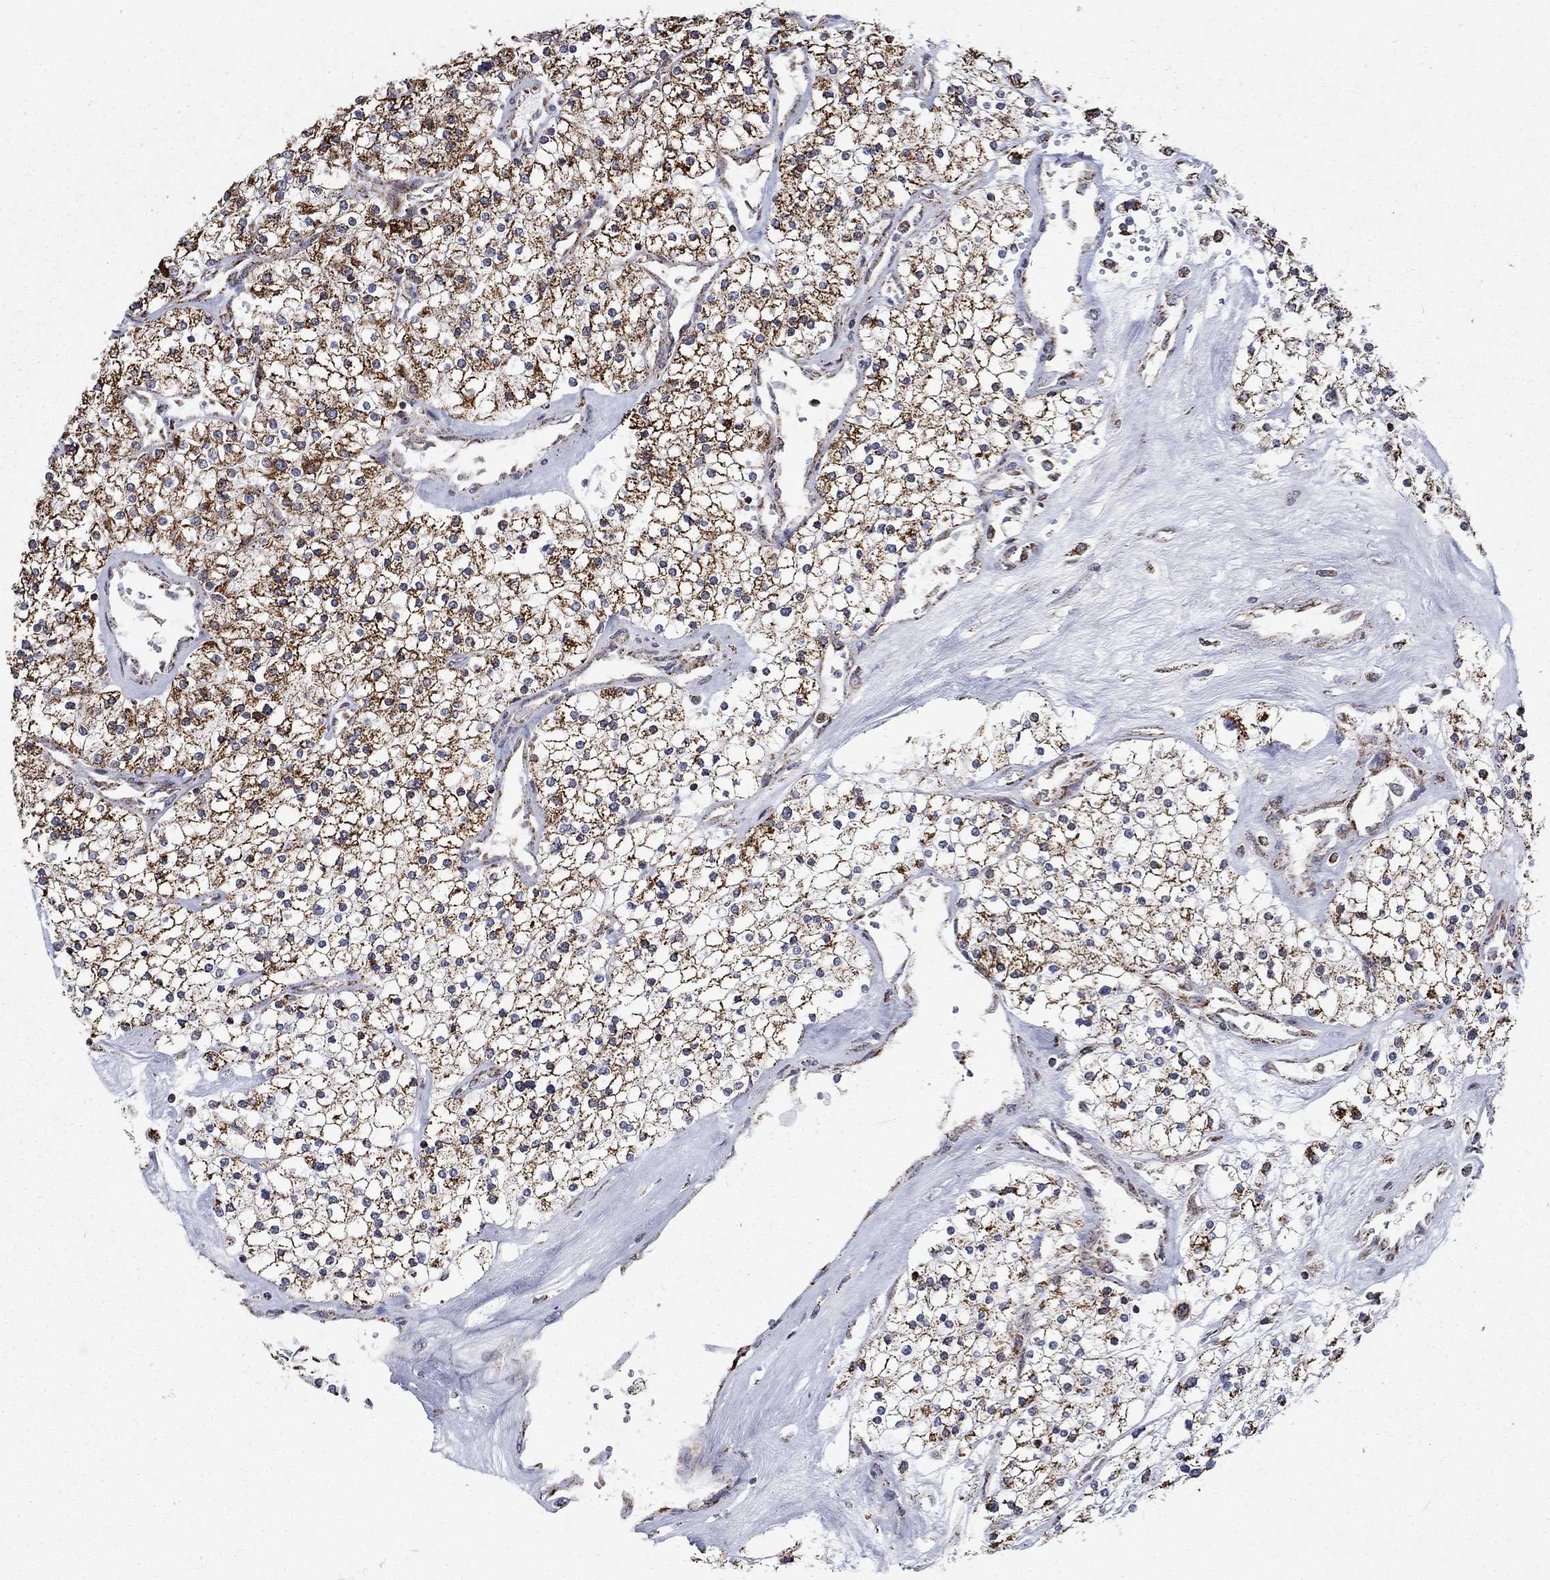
{"staining": {"intensity": "strong", "quantity": ">75%", "location": "cytoplasmic/membranous"}, "tissue": "renal cancer", "cell_type": "Tumor cells", "image_type": "cancer", "snomed": [{"axis": "morphology", "description": "Adenocarcinoma, NOS"}, {"axis": "topography", "description": "Kidney"}], "caption": "A histopathology image showing strong cytoplasmic/membranous staining in approximately >75% of tumor cells in adenocarcinoma (renal), as visualized by brown immunohistochemical staining.", "gene": "MOAP1", "patient": {"sex": "male", "age": 80}}